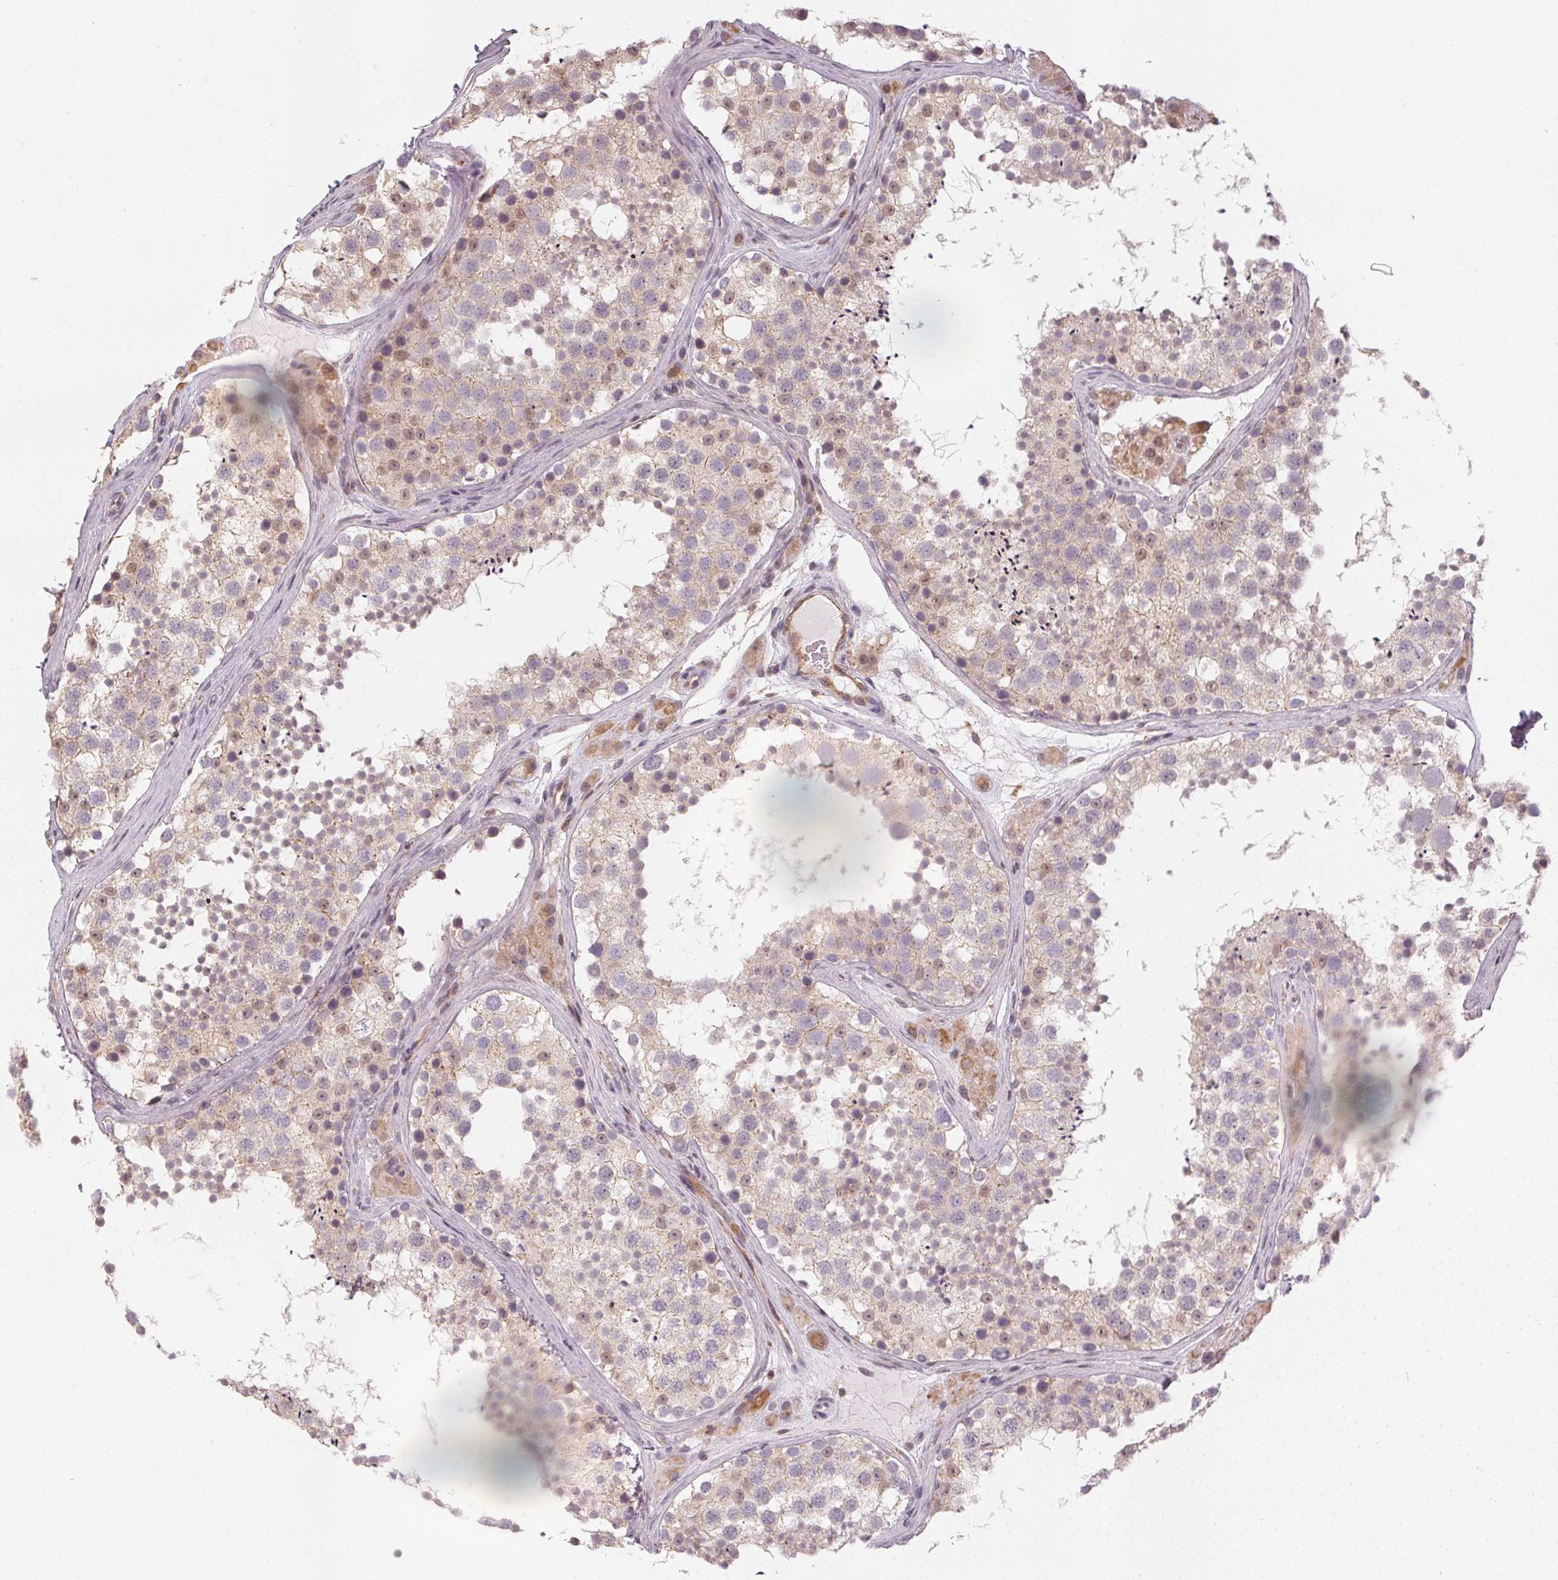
{"staining": {"intensity": "weak", "quantity": "<25%", "location": "cytoplasmic/membranous"}, "tissue": "testis", "cell_type": "Cells in seminiferous ducts", "image_type": "normal", "snomed": [{"axis": "morphology", "description": "Normal tissue, NOS"}, {"axis": "topography", "description": "Testis"}], "caption": "Immunohistochemistry (IHC) of unremarkable human testis displays no expression in cells in seminiferous ducts.", "gene": "NCOA4", "patient": {"sex": "male", "age": 41}}